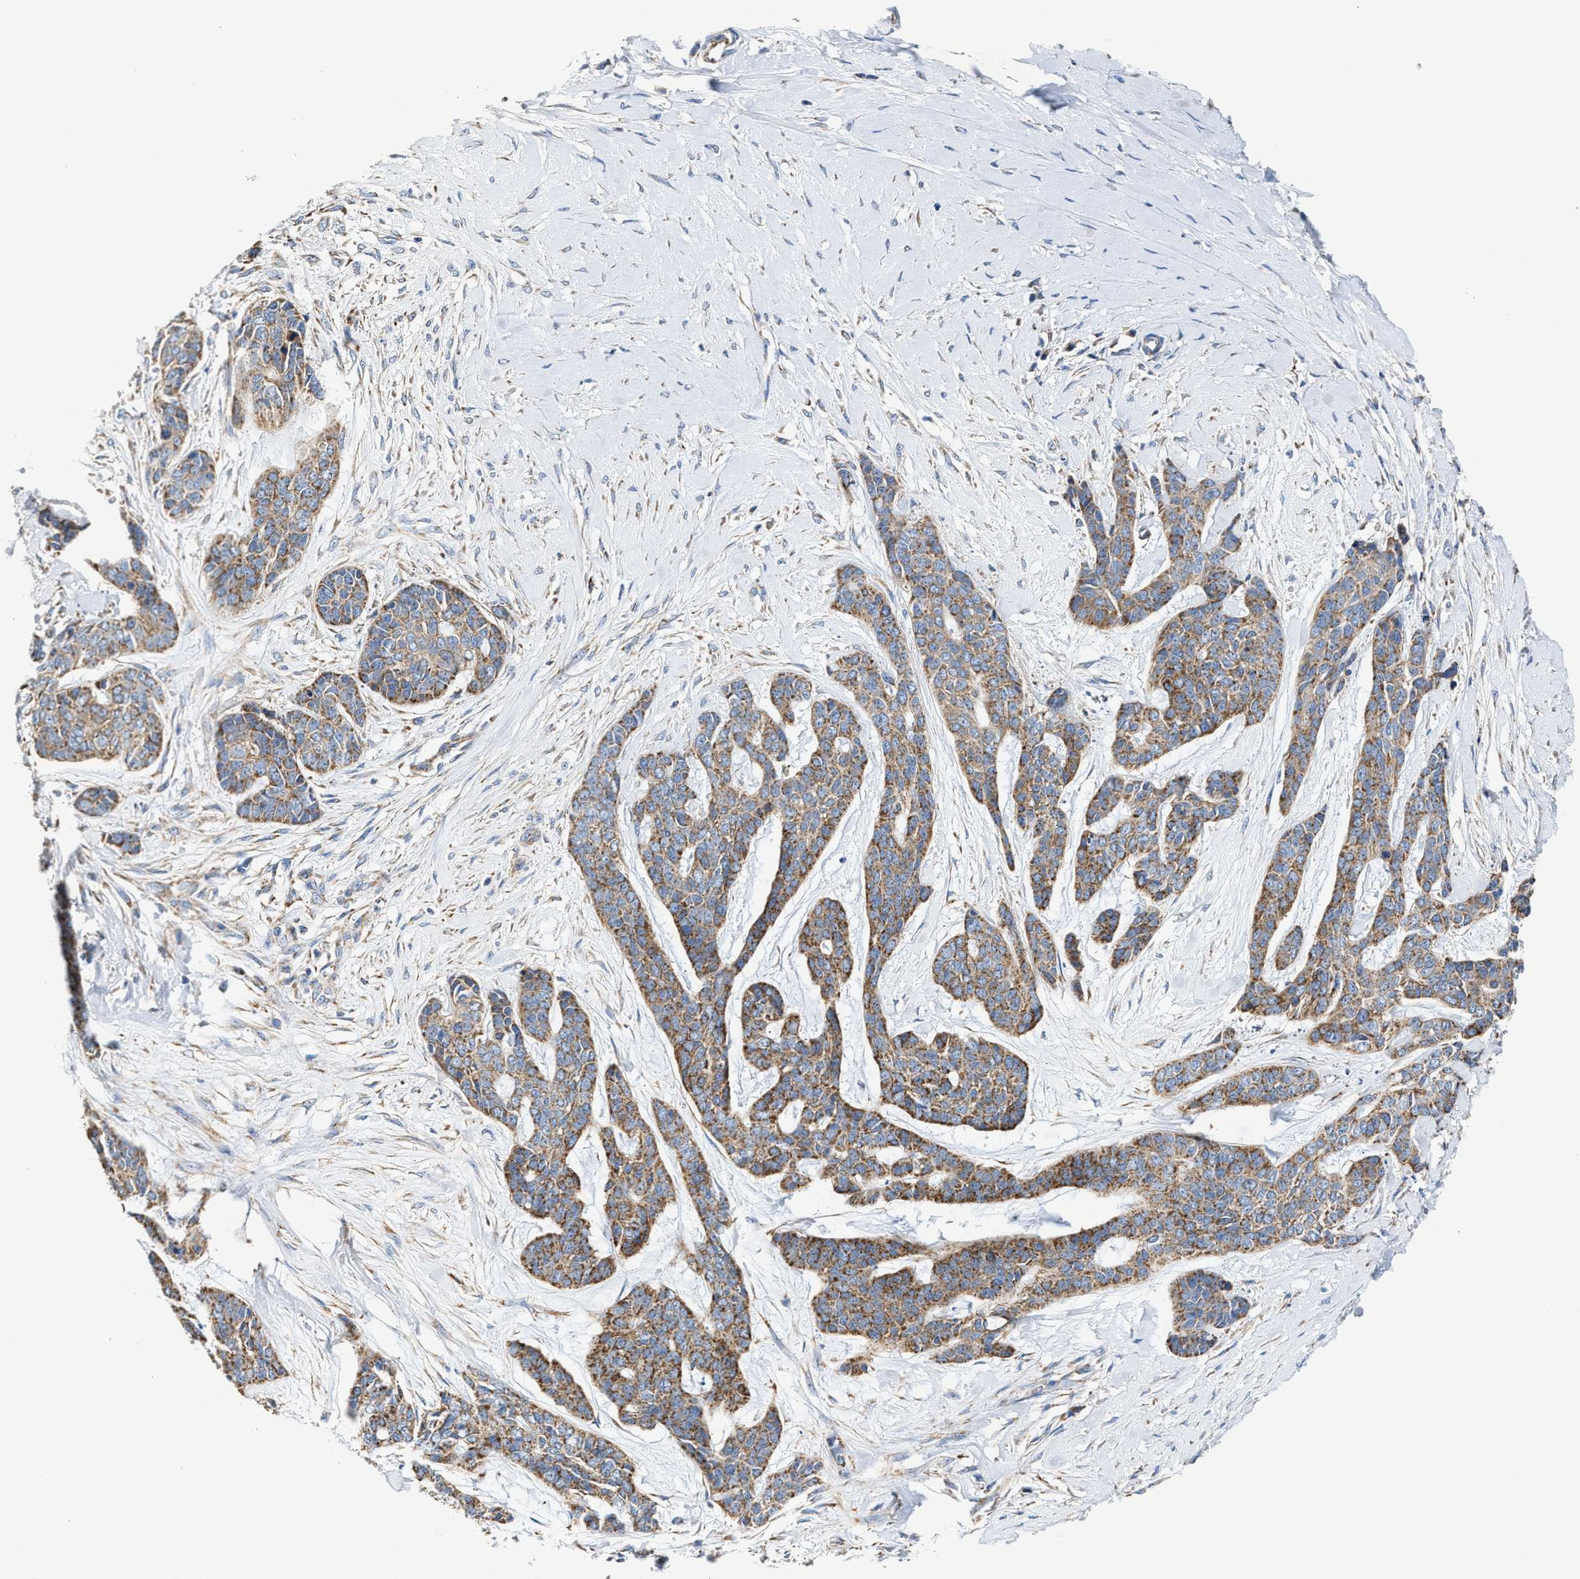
{"staining": {"intensity": "moderate", "quantity": ">75%", "location": "cytoplasmic/membranous"}, "tissue": "skin cancer", "cell_type": "Tumor cells", "image_type": "cancer", "snomed": [{"axis": "morphology", "description": "Basal cell carcinoma"}, {"axis": "topography", "description": "Skin"}], "caption": "The micrograph reveals staining of skin cancer, revealing moderate cytoplasmic/membranous protein staining (brown color) within tumor cells.", "gene": "MECR", "patient": {"sex": "female", "age": 64}}